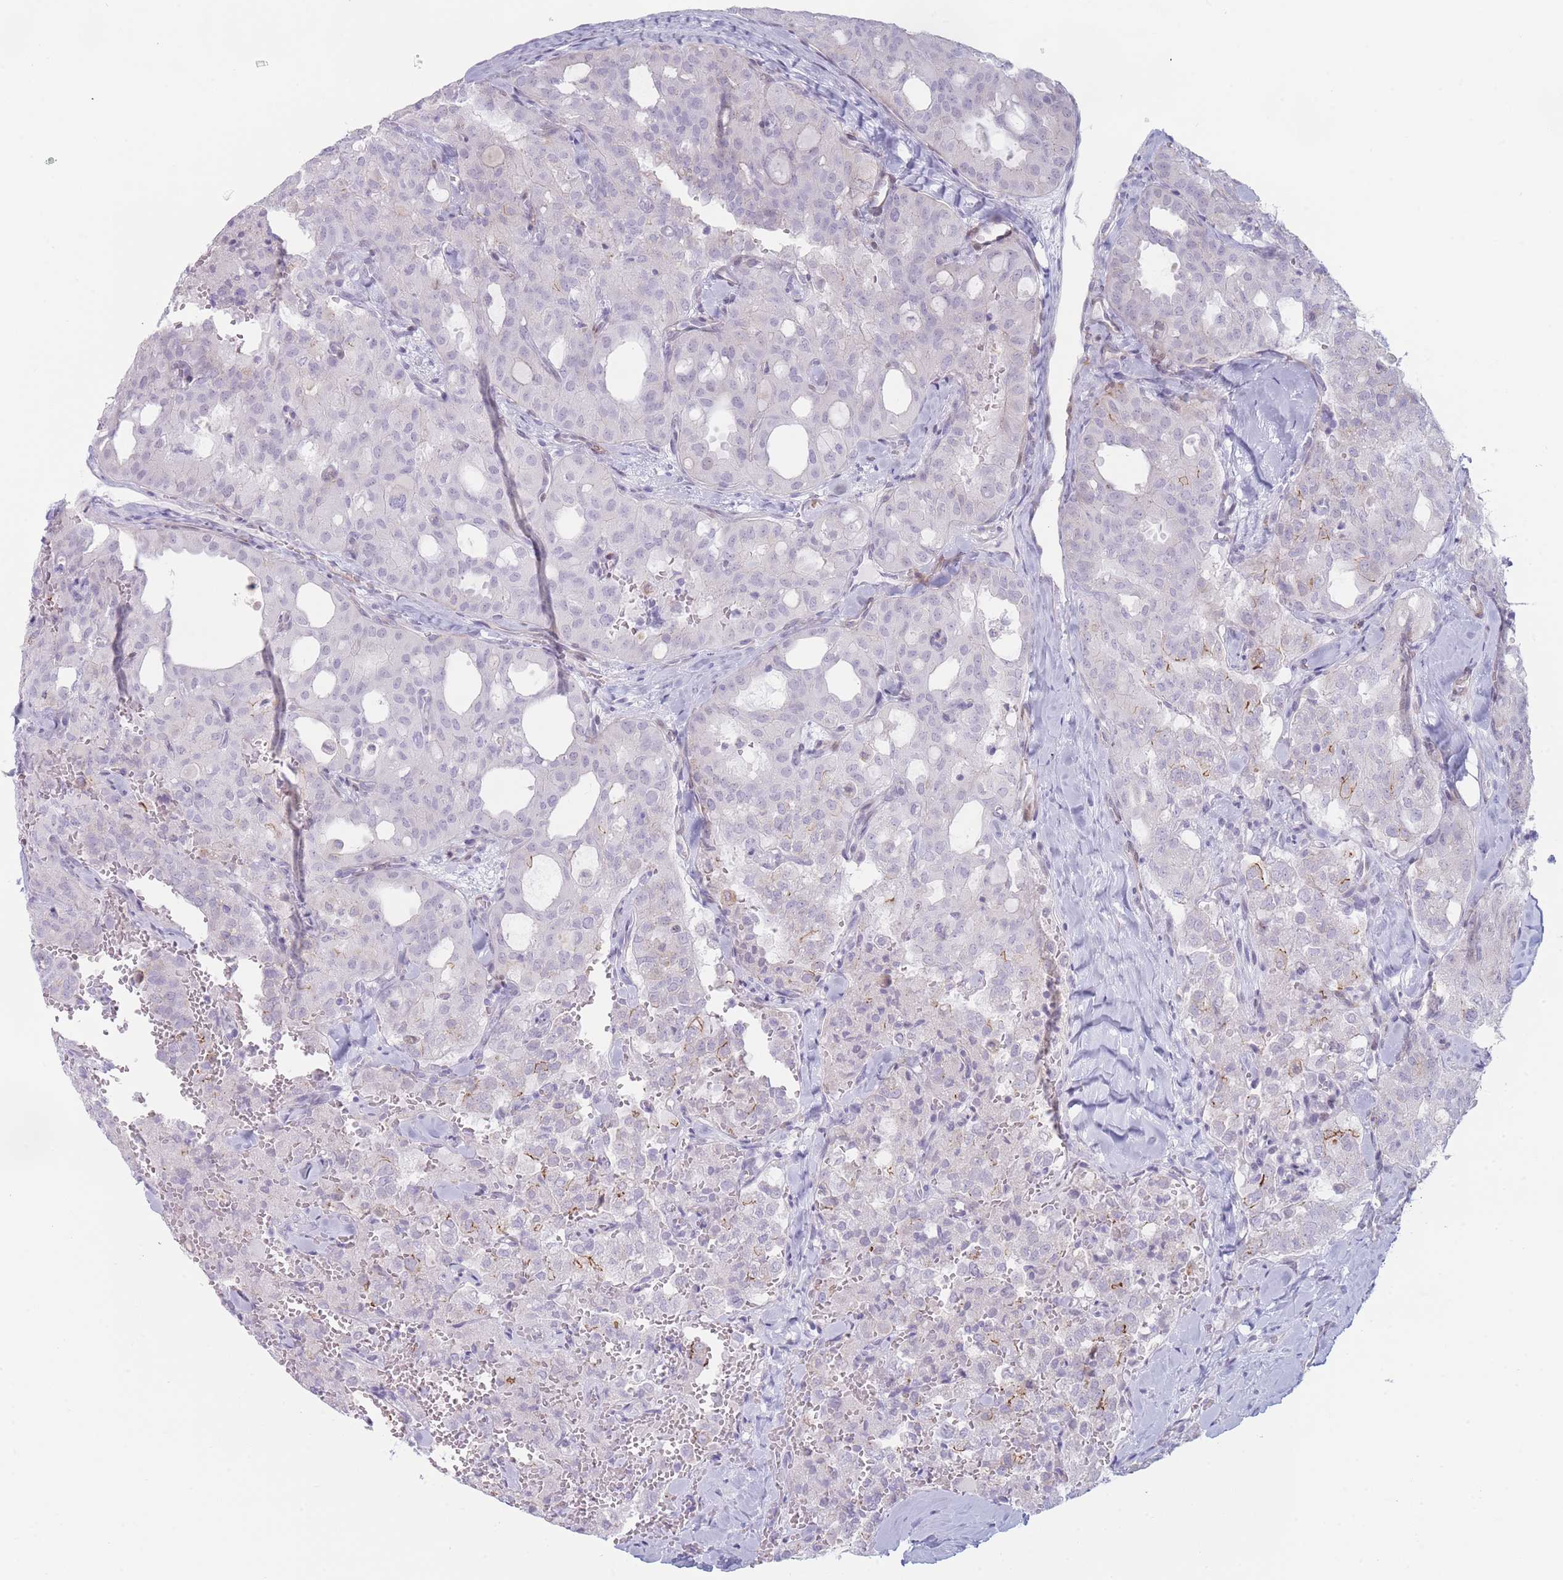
{"staining": {"intensity": "negative", "quantity": "none", "location": "none"}, "tissue": "thyroid cancer", "cell_type": "Tumor cells", "image_type": "cancer", "snomed": [{"axis": "morphology", "description": "Follicular adenoma carcinoma, NOS"}, {"axis": "topography", "description": "Thyroid gland"}], "caption": "Protein analysis of follicular adenoma carcinoma (thyroid) exhibits no significant positivity in tumor cells.", "gene": "IFNA6", "patient": {"sex": "male", "age": 75}}